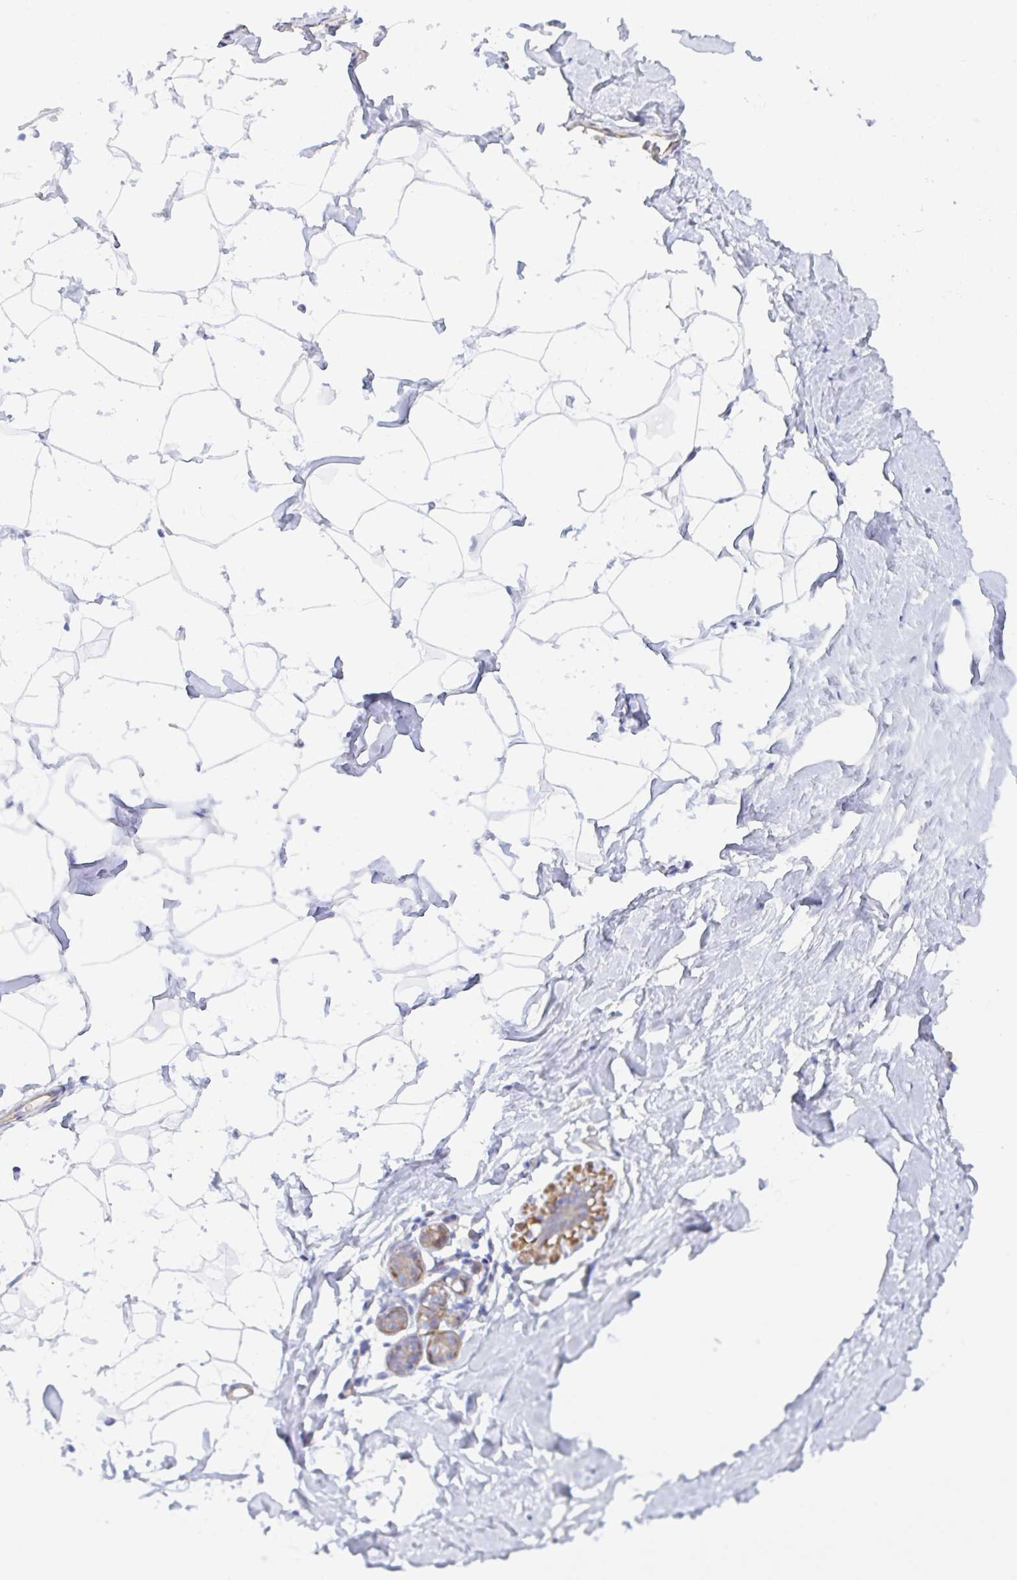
{"staining": {"intensity": "negative", "quantity": "none", "location": "none"}, "tissue": "breast", "cell_type": "Adipocytes", "image_type": "normal", "snomed": [{"axis": "morphology", "description": "Normal tissue, NOS"}, {"axis": "topography", "description": "Breast"}], "caption": "The histopathology image shows no staining of adipocytes in benign breast. (Brightfield microscopy of DAB (3,3'-diaminobenzidine) immunohistochemistry (IHC) at high magnification).", "gene": "CEP170B", "patient": {"sex": "female", "age": 32}}